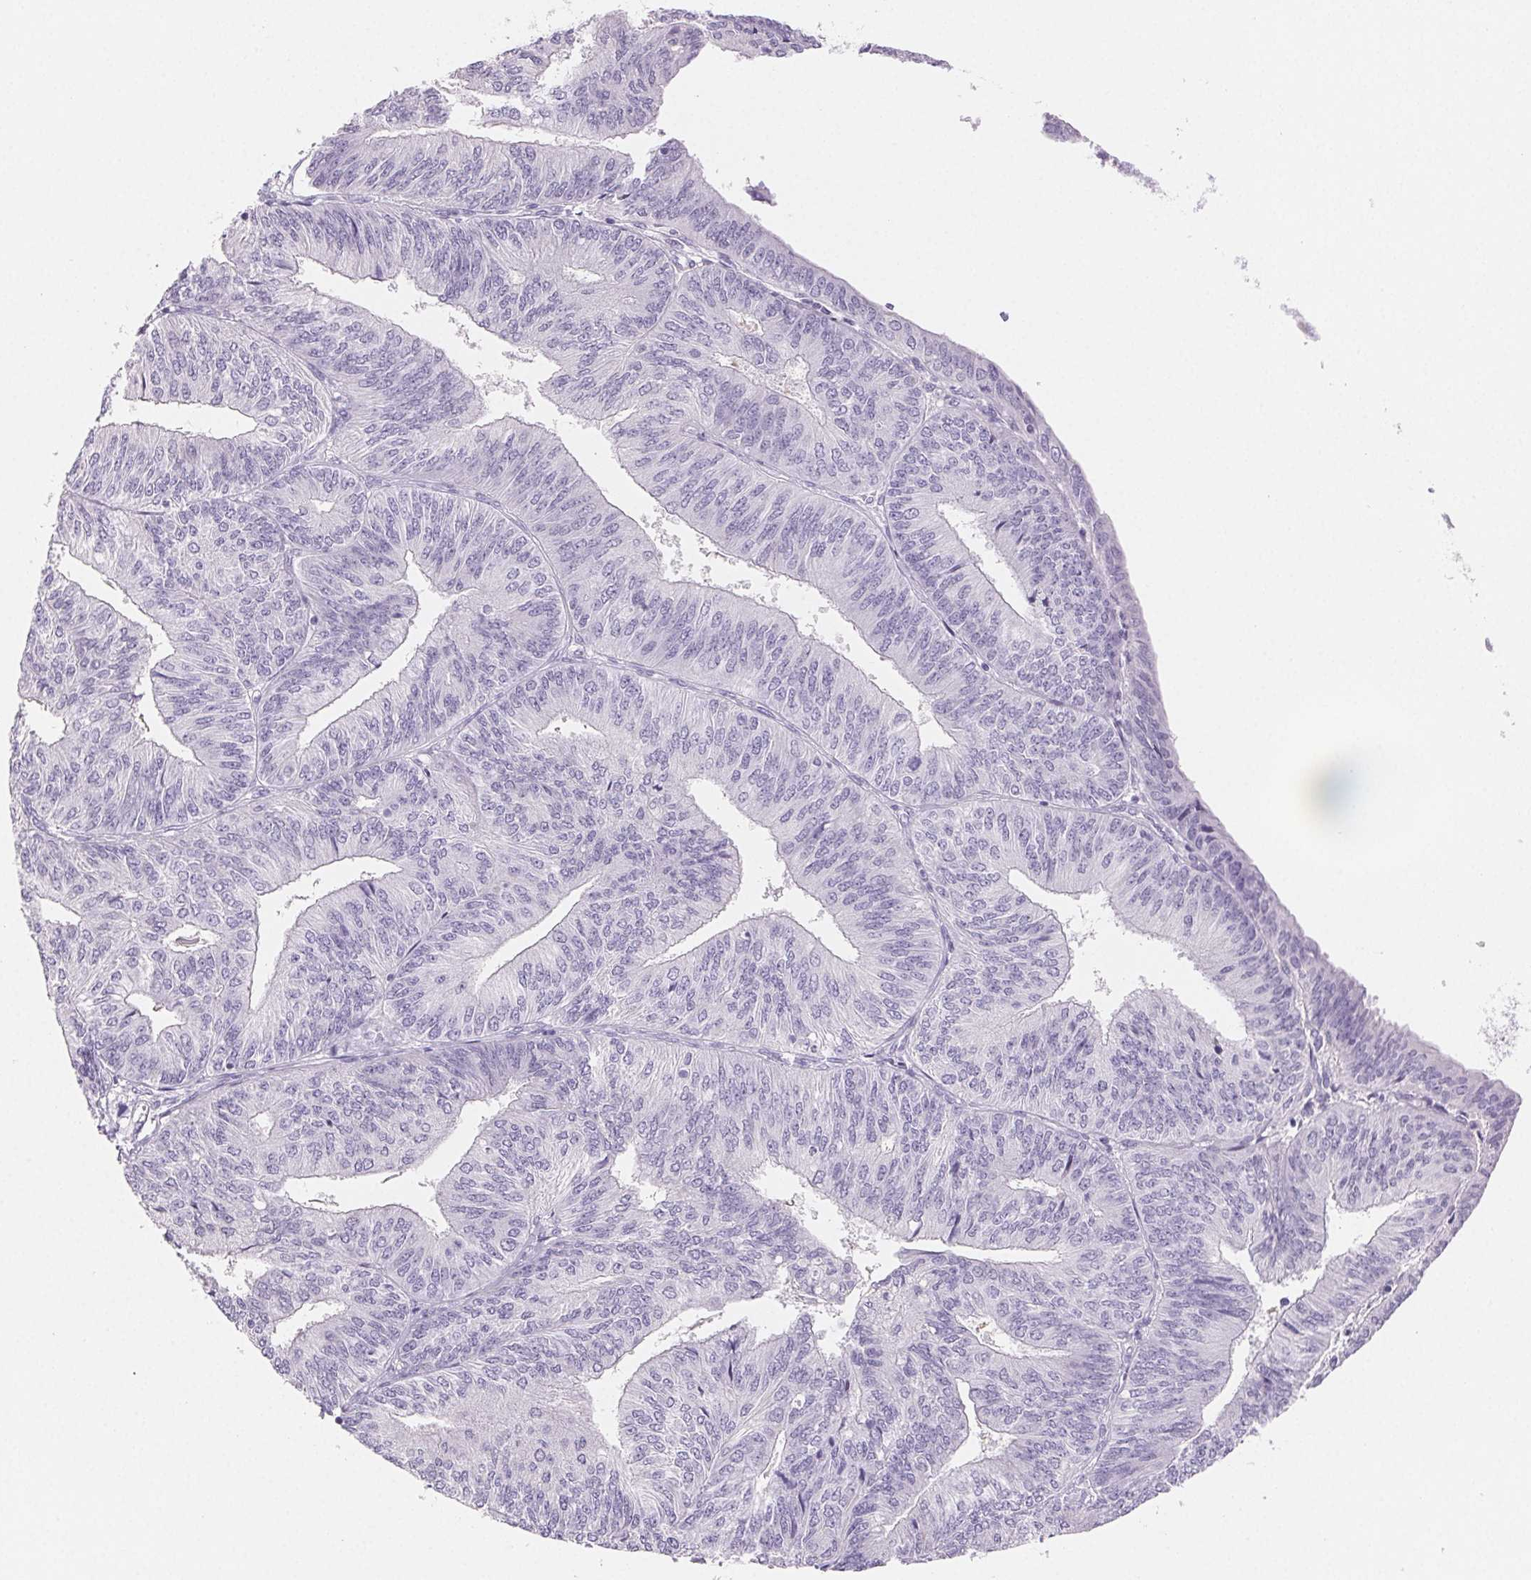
{"staining": {"intensity": "negative", "quantity": "none", "location": "none"}, "tissue": "endometrial cancer", "cell_type": "Tumor cells", "image_type": "cancer", "snomed": [{"axis": "morphology", "description": "Adenocarcinoma, NOS"}, {"axis": "topography", "description": "Endometrium"}], "caption": "DAB (3,3'-diaminobenzidine) immunohistochemical staining of human endometrial cancer (adenocarcinoma) displays no significant positivity in tumor cells.", "gene": "BPIFB2", "patient": {"sex": "female", "age": 58}}